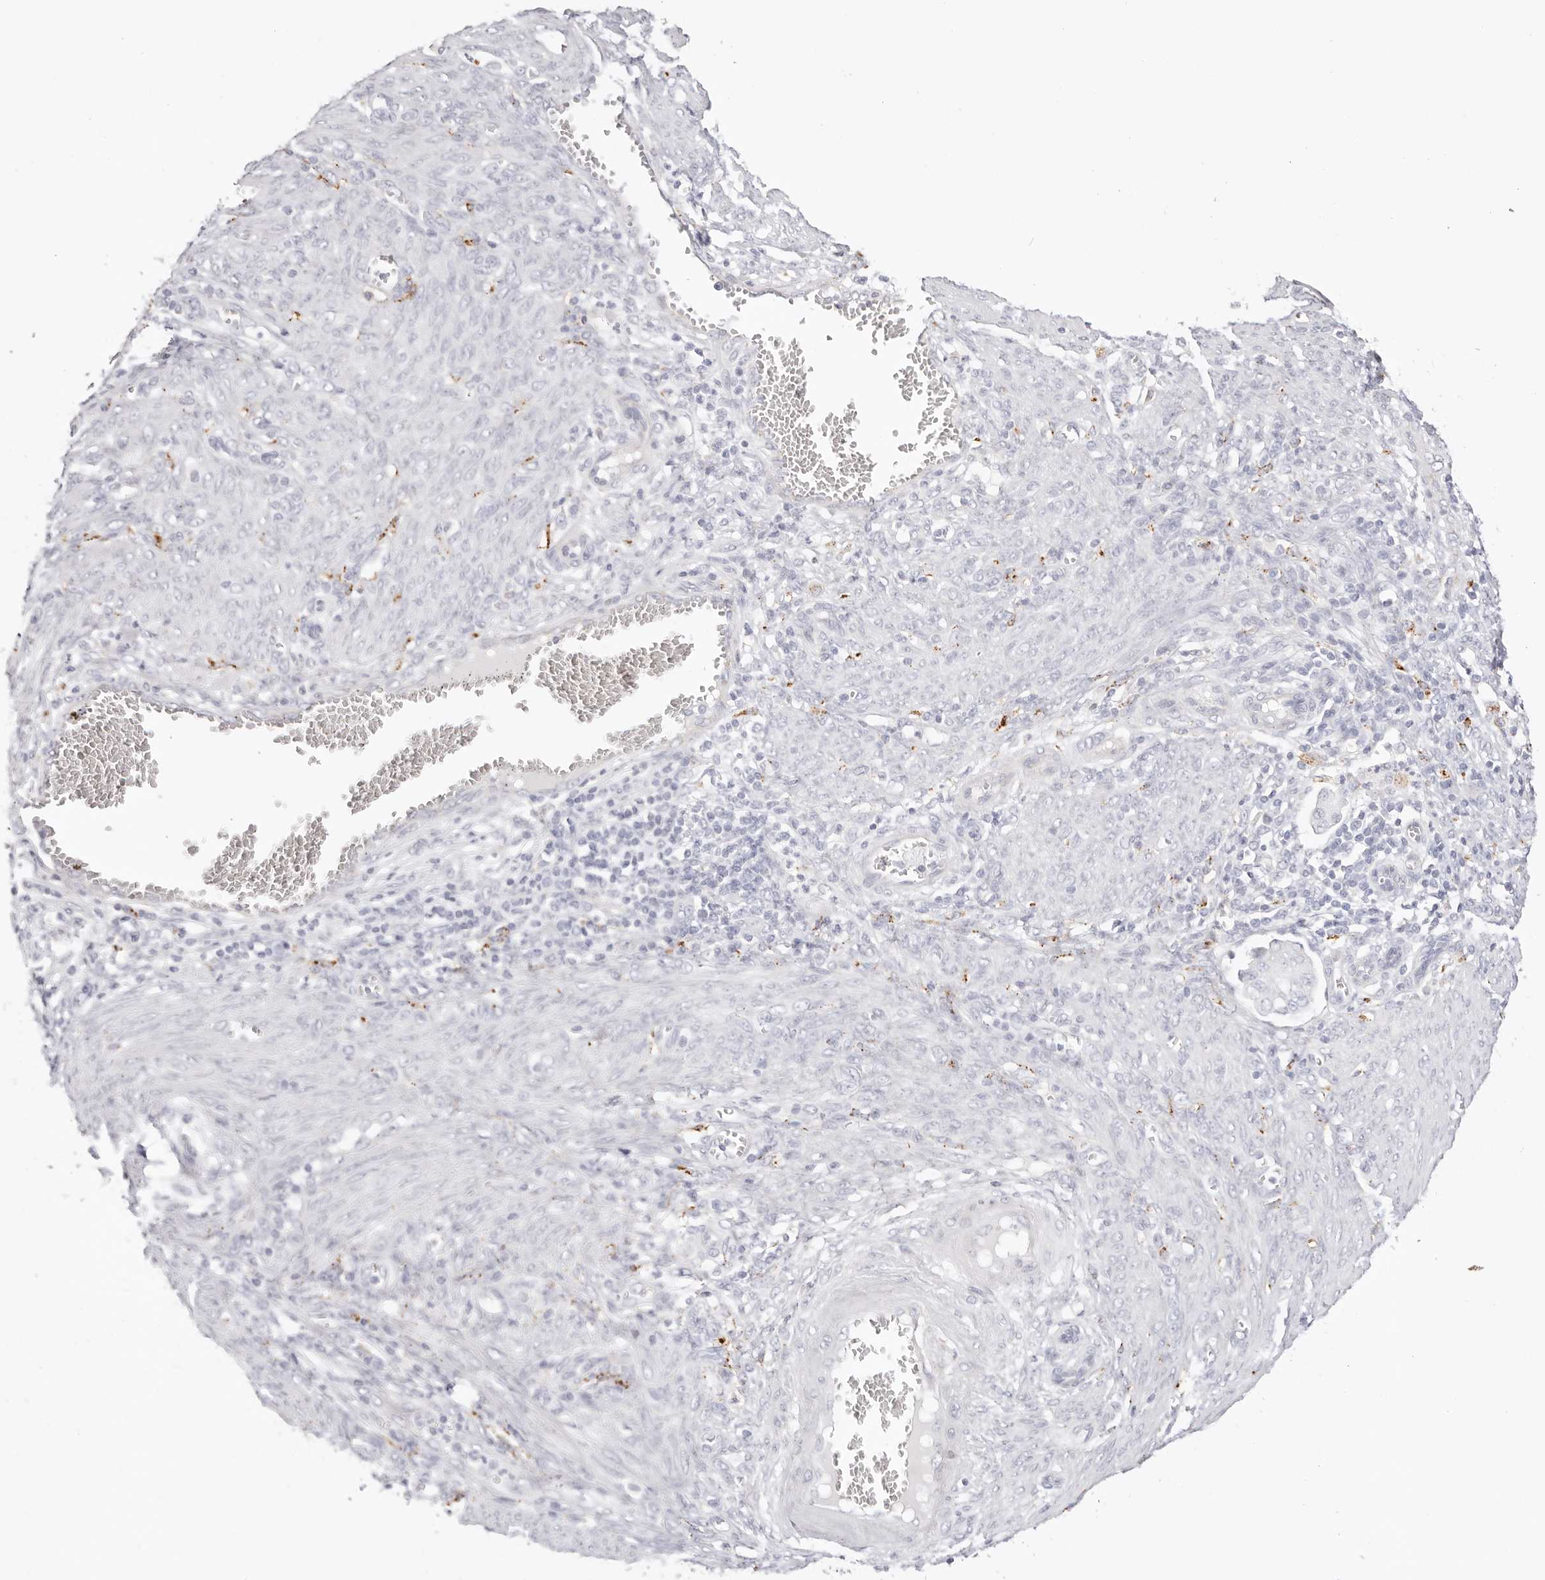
{"staining": {"intensity": "negative", "quantity": "none", "location": "none"}, "tissue": "endometrial cancer", "cell_type": "Tumor cells", "image_type": "cancer", "snomed": [{"axis": "morphology", "description": "Adenocarcinoma, NOS"}, {"axis": "topography", "description": "Endometrium"}], "caption": "This is an IHC micrograph of endometrial adenocarcinoma. There is no staining in tumor cells.", "gene": "STKLD1", "patient": {"sex": "female", "age": 49}}